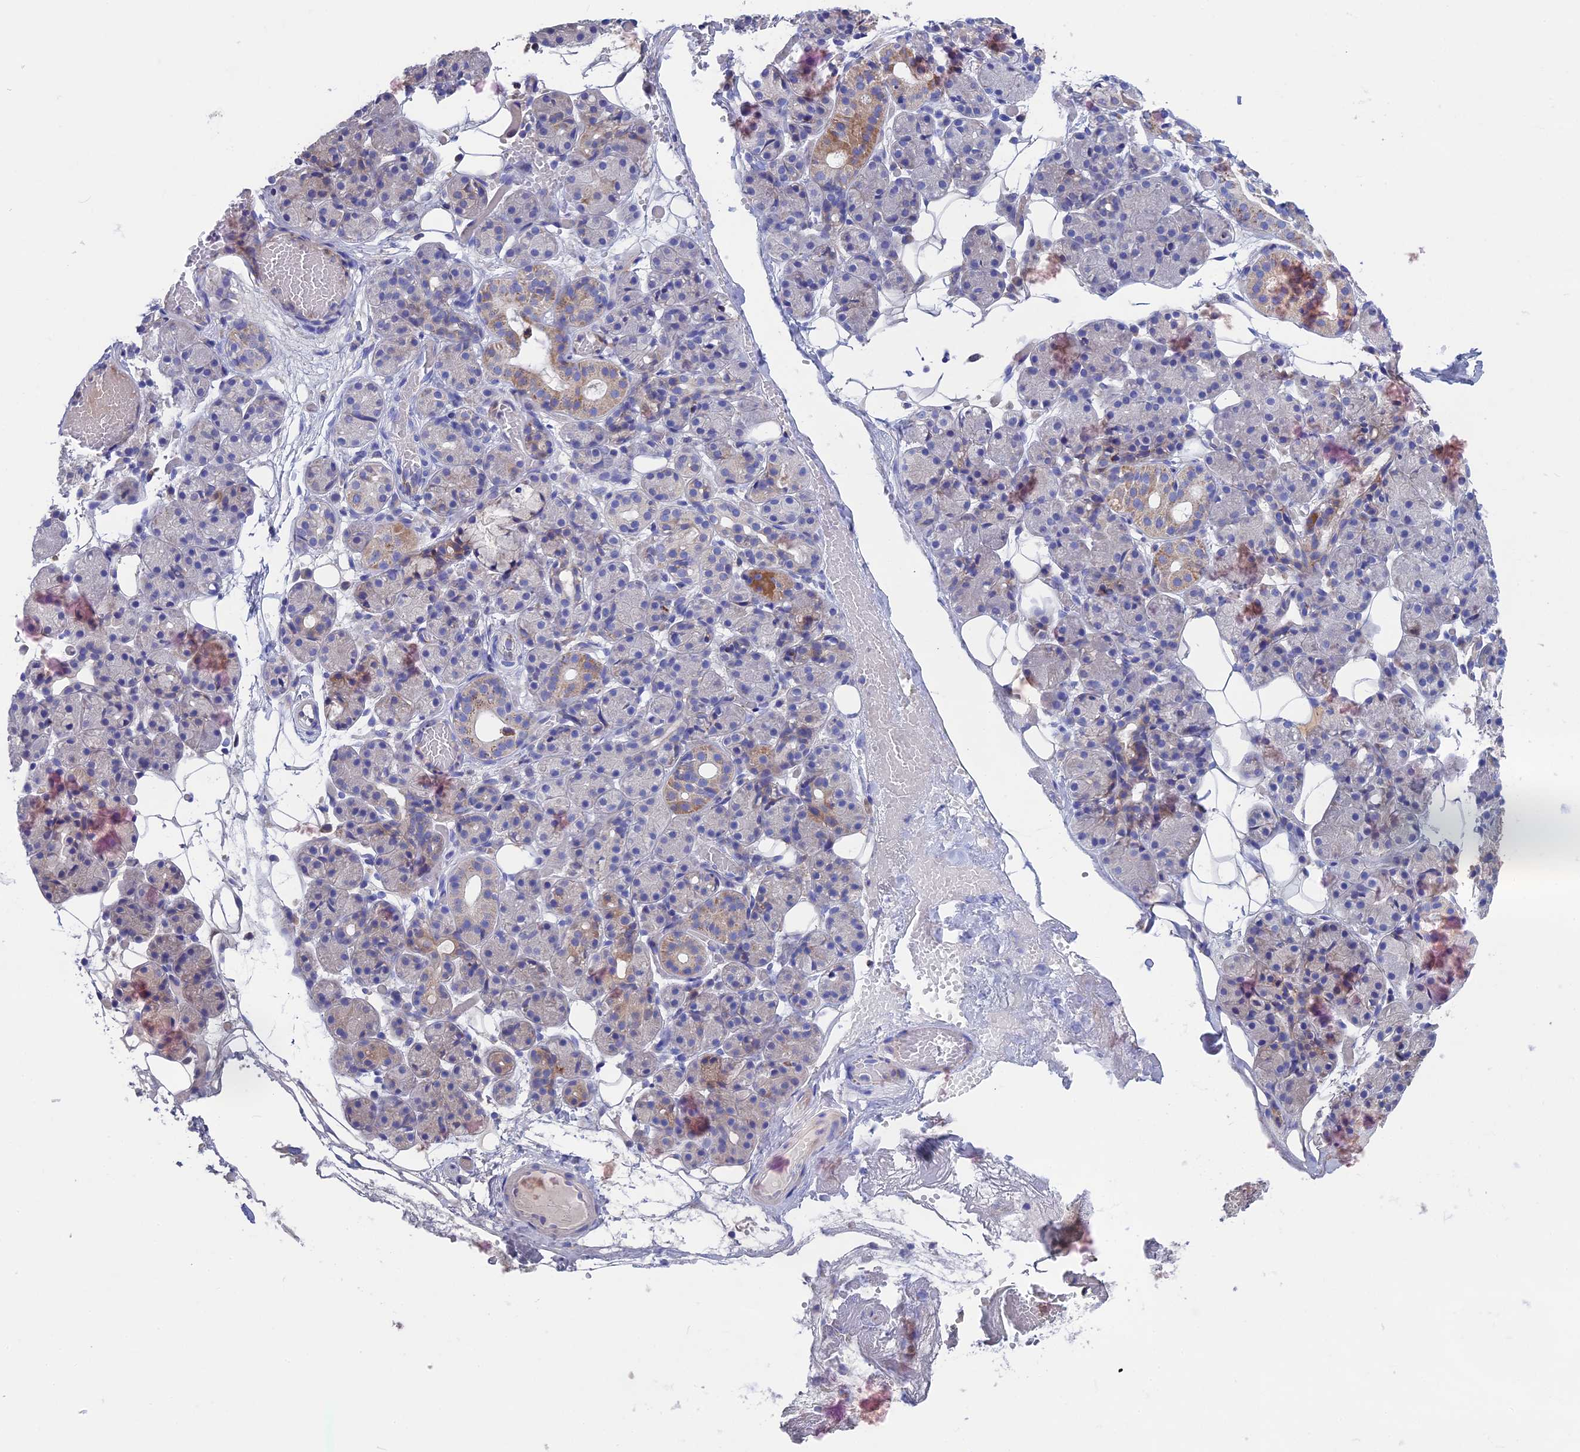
{"staining": {"intensity": "moderate", "quantity": "<25%", "location": "cytoplasmic/membranous"}, "tissue": "salivary gland", "cell_type": "Glandular cells", "image_type": "normal", "snomed": [{"axis": "morphology", "description": "Normal tissue, NOS"}, {"axis": "topography", "description": "Salivary gland"}], "caption": "Immunohistochemistry of unremarkable salivary gland displays low levels of moderate cytoplasmic/membranous positivity in approximately <25% of glandular cells. (DAB (3,3'-diaminobenzidine) IHC, brown staining for protein, blue staining for nuclei).", "gene": "WDR83", "patient": {"sex": "male", "age": 63}}